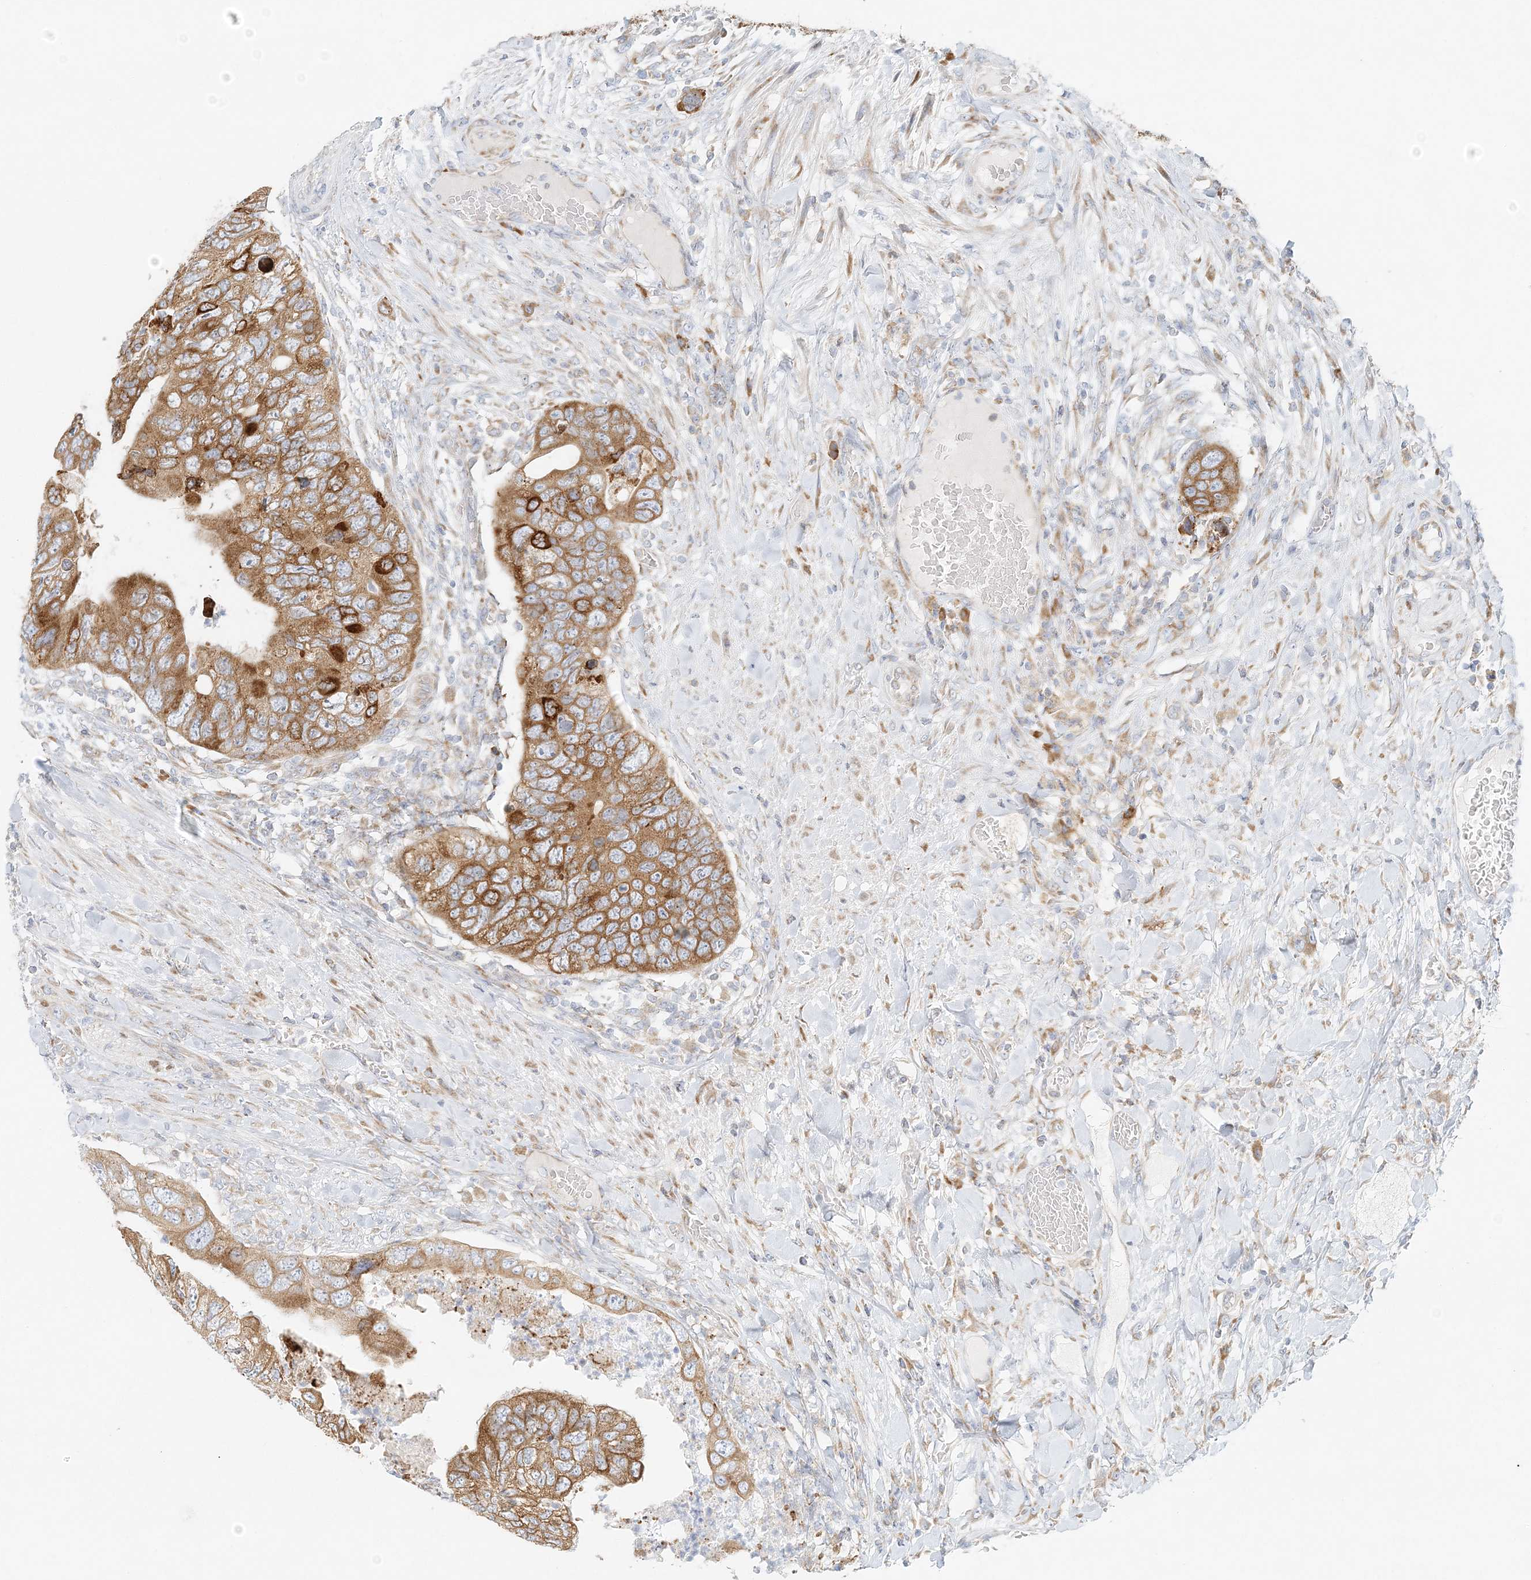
{"staining": {"intensity": "moderate", "quantity": ">75%", "location": "cytoplasmic/membranous"}, "tissue": "colorectal cancer", "cell_type": "Tumor cells", "image_type": "cancer", "snomed": [{"axis": "morphology", "description": "Adenocarcinoma, NOS"}, {"axis": "topography", "description": "Rectum"}], "caption": "Human colorectal cancer (adenocarcinoma) stained with a protein marker exhibits moderate staining in tumor cells.", "gene": "STK11IP", "patient": {"sex": "male", "age": 63}}